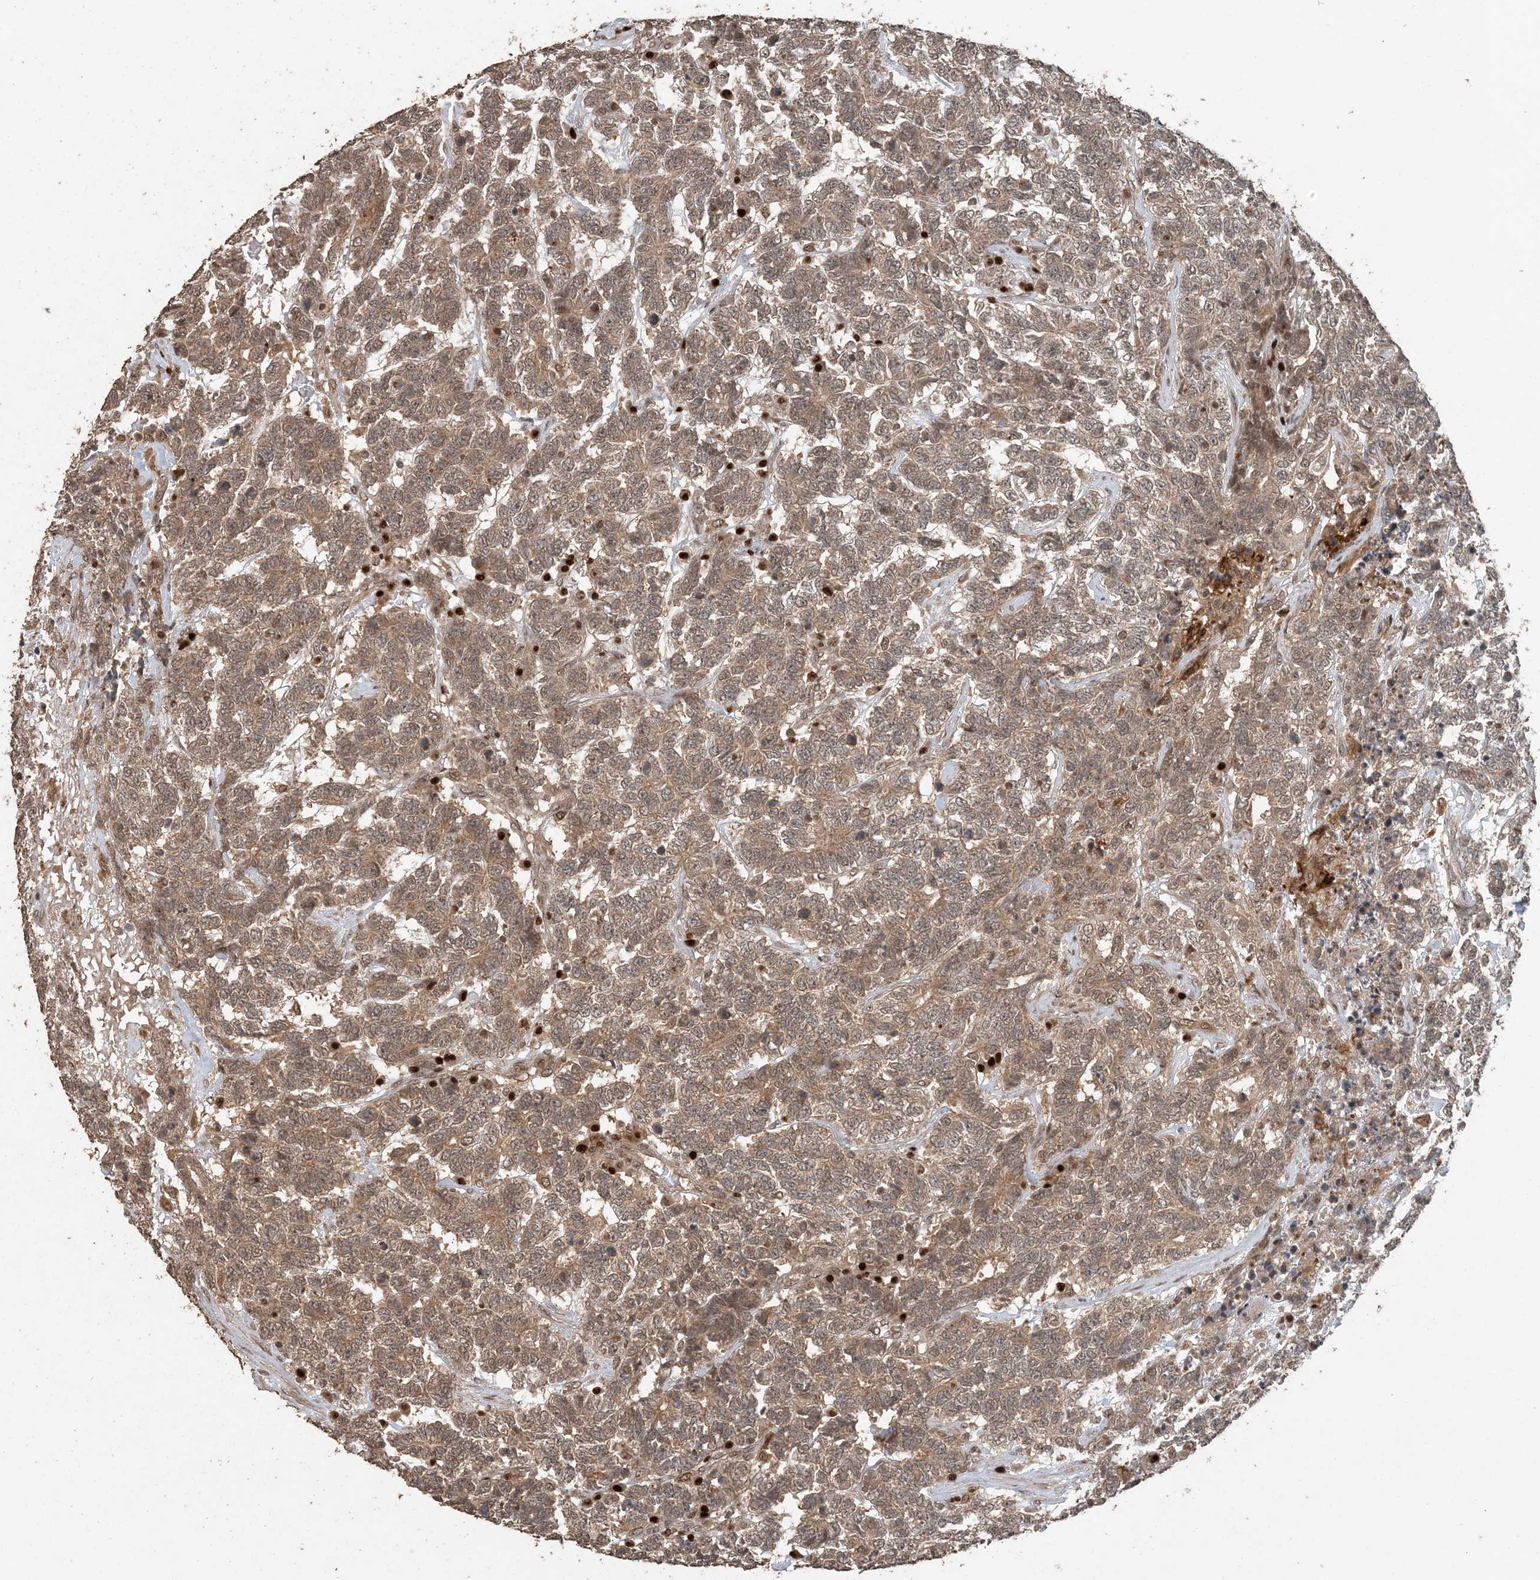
{"staining": {"intensity": "moderate", "quantity": ">75%", "location": "cytoplasmic/membranous,nuclear"}, "tissue": "testis cancer", "cell_type": "Tumor cells", "image_type": "cancer", "snomed": [{"axis": "morphology", "description": "Carcinoma, Embryonal, NOS"}, {"axis": "topography", "description": "Testis"}], "caption": "A brown stain labels moderate cytoplasmic/membranous and nuclear positivity of a protein in human embryonal carcinoma (testis) tumor cells.", "gene": "ATP13A2", "patient": {"sex": "male", "age": 26}}